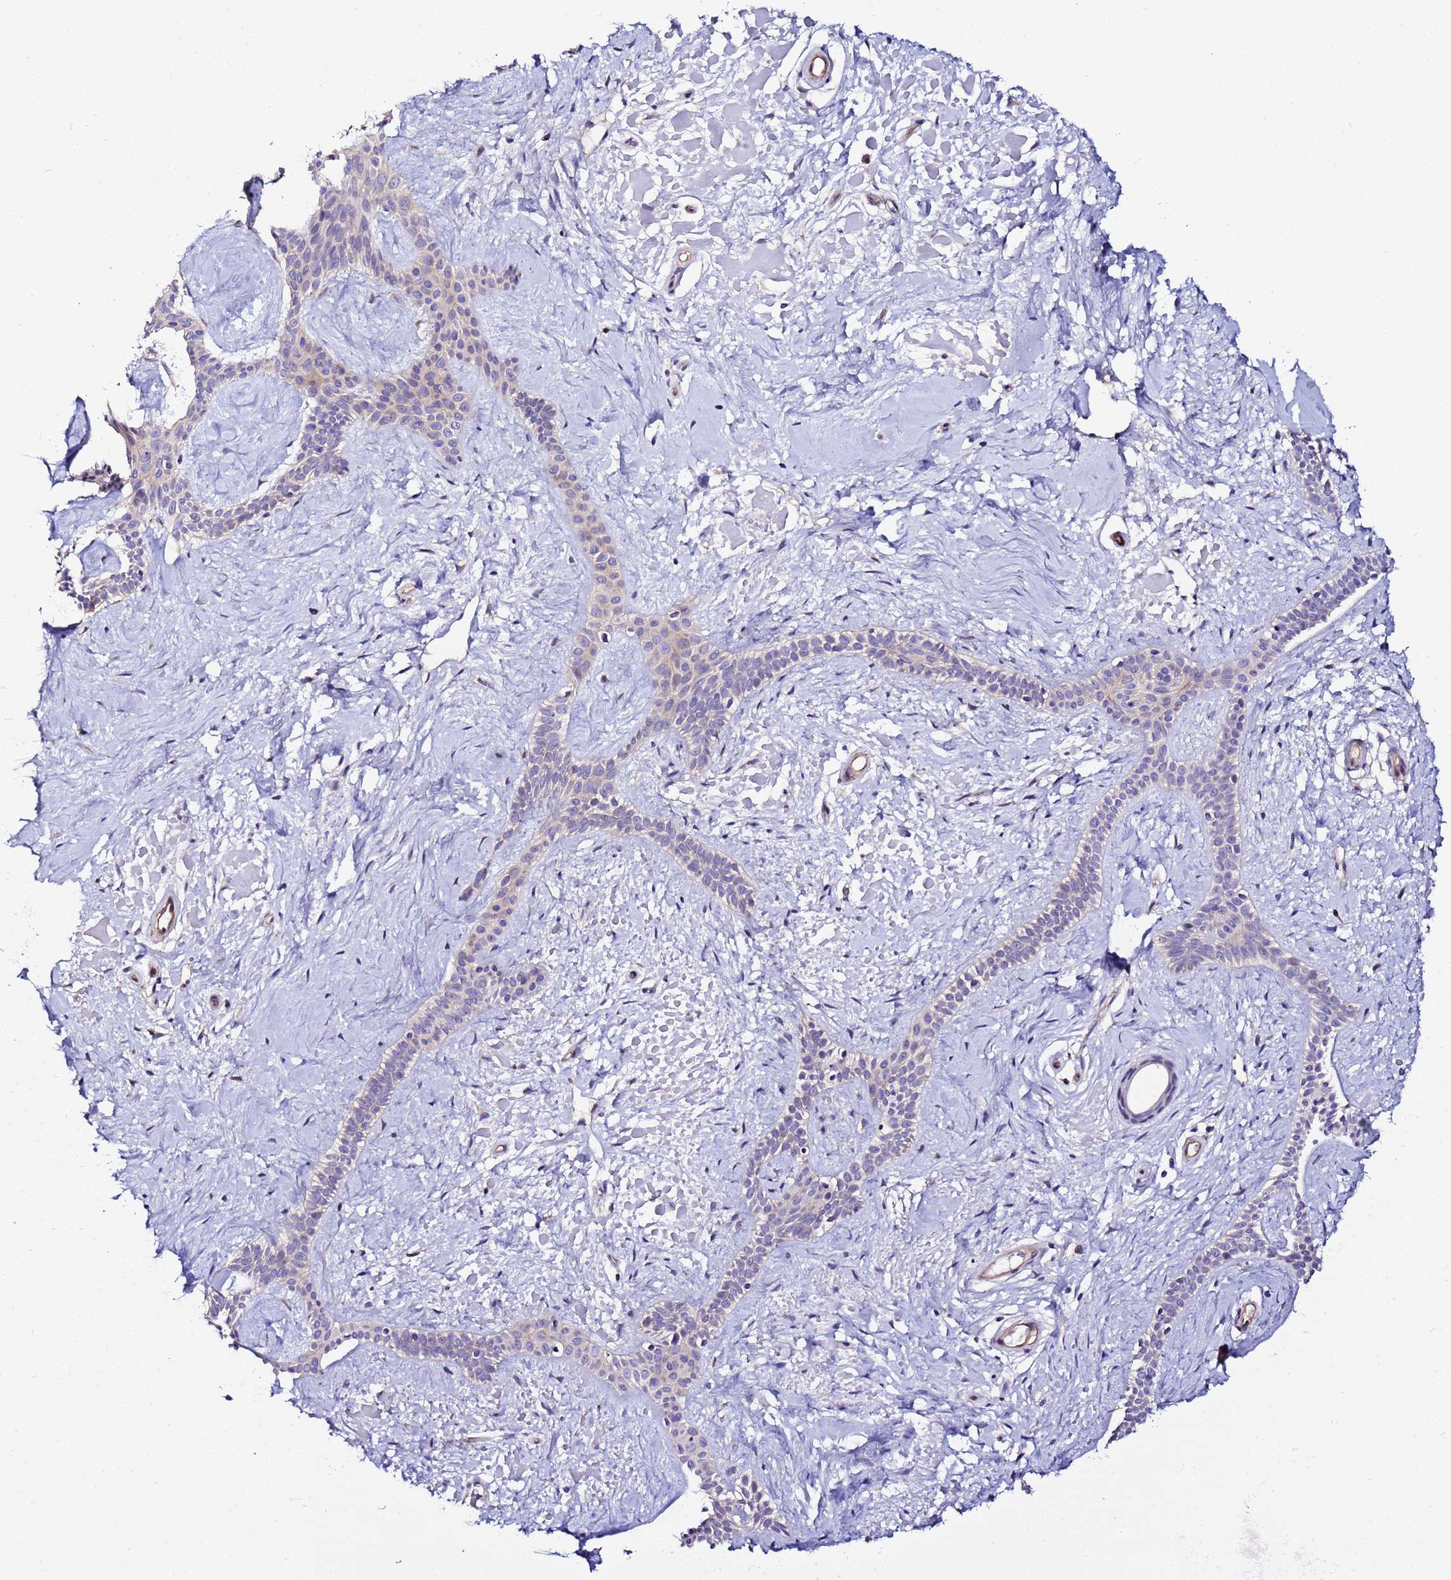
{"staining": {"intensity": "weak", "quantity": "<25%", "location": "cytoplasmic/membranous"}, "tissue": "skin cancer", "cell_type": "Tumor cells", "image_type": "cancer", "snomed": [{"axis": "morphology", "description": "Basal cell carcinoma"}, {"axis": "topography", "description": "Skin"}], "caption": "Immunohistochemical staining of skin cancer shows no significant staining in tumor cells.", "gene": "JRKL", "patient": {"sex": "male", "age": 78}}